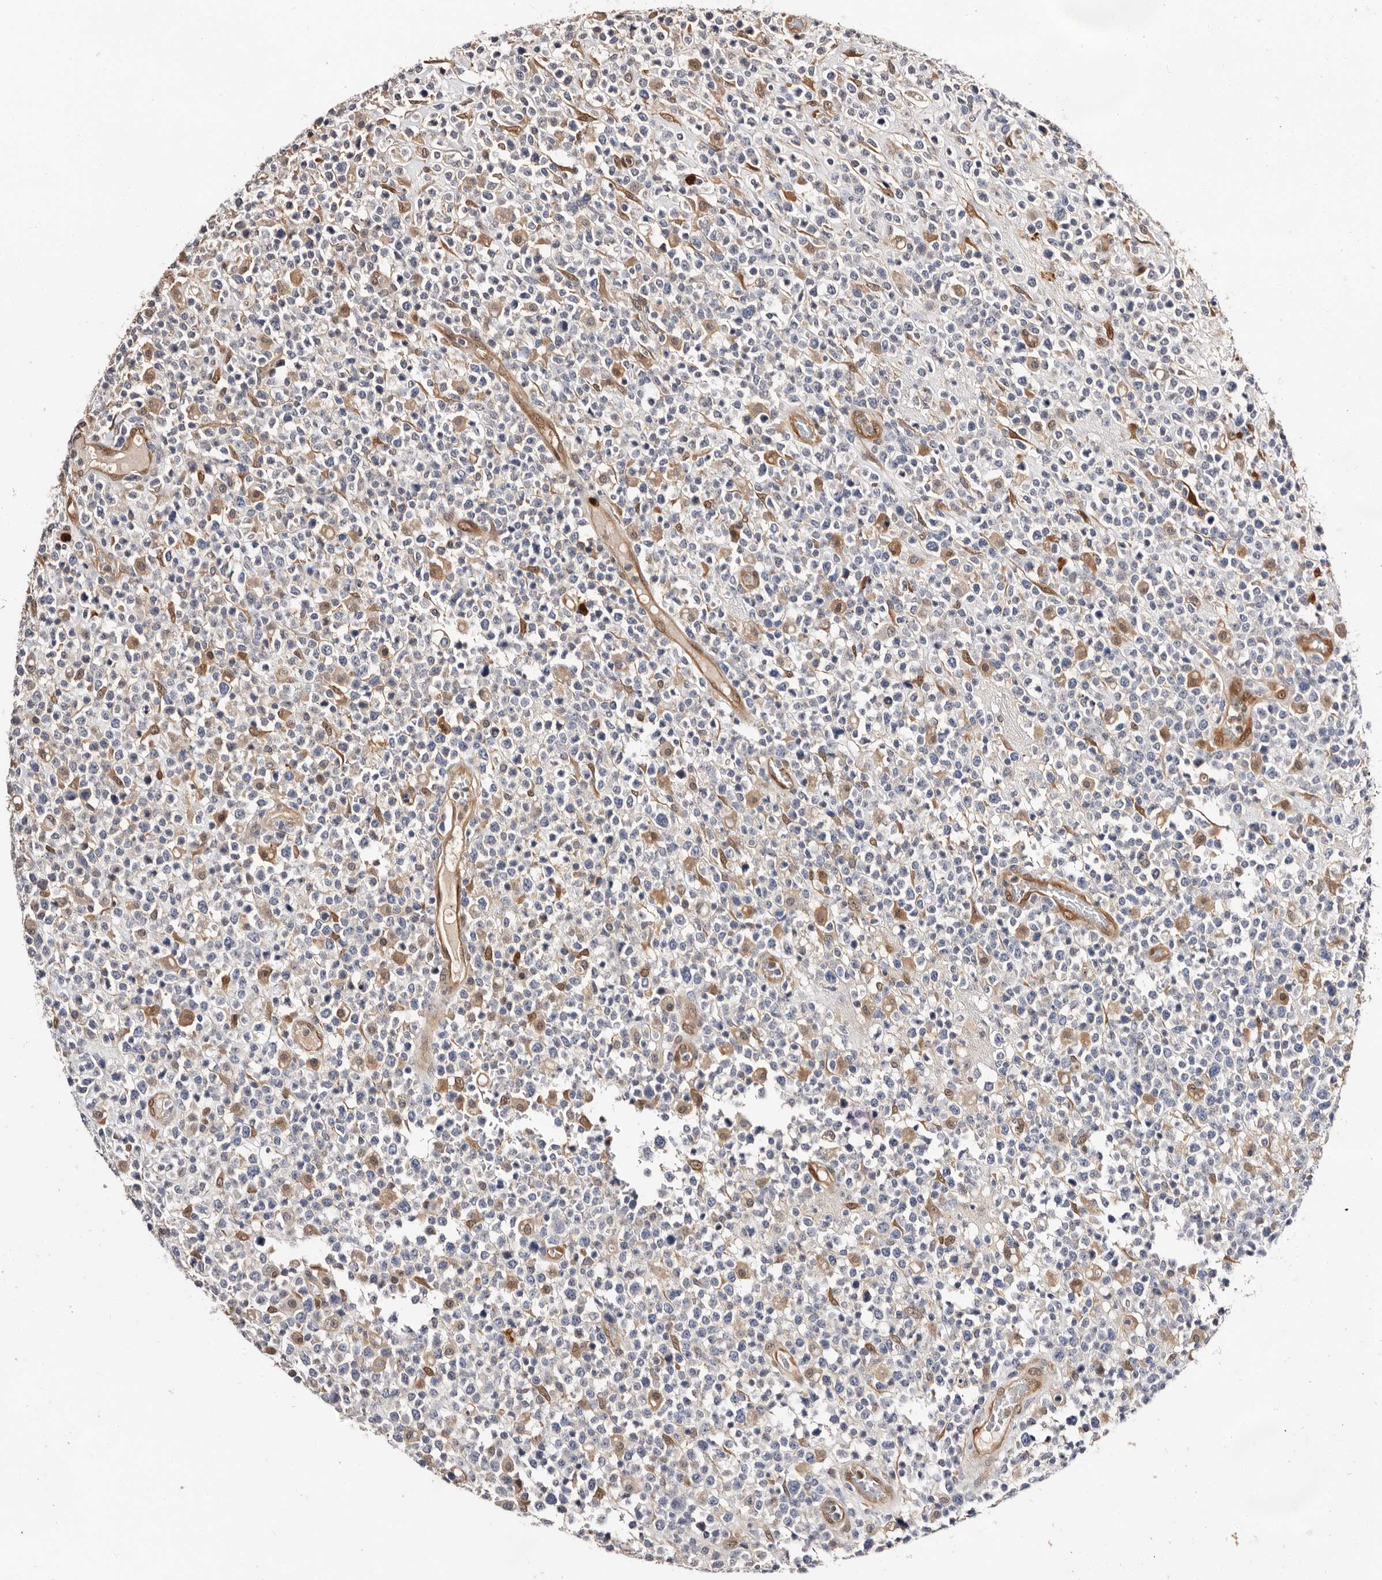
{"staining": {"intensity": "negative", "quantity": "none", "location": "none"}, "tissue": "lymphoma", "cell_type": "Tumor cells", "image_type": "cancer", "snomed": [{"axis": "morphology", "description": "Malignant lymphoma, non-Hodgkin's type, High grade"}, {"axis": "topography", "description": "Colon"}], "caption": "A micrograph of human malignant lymphoma, non-Hodgkin's type (high-grade) is negative for staining in tumor cells. The staining is performed using DAB (3,3'-diaminobenzidine) brown chromogen with nuclei counter-stained in using hematoxylin.", "gene": "TP53I3", "patient": {"sex": "female", "age": 53}}